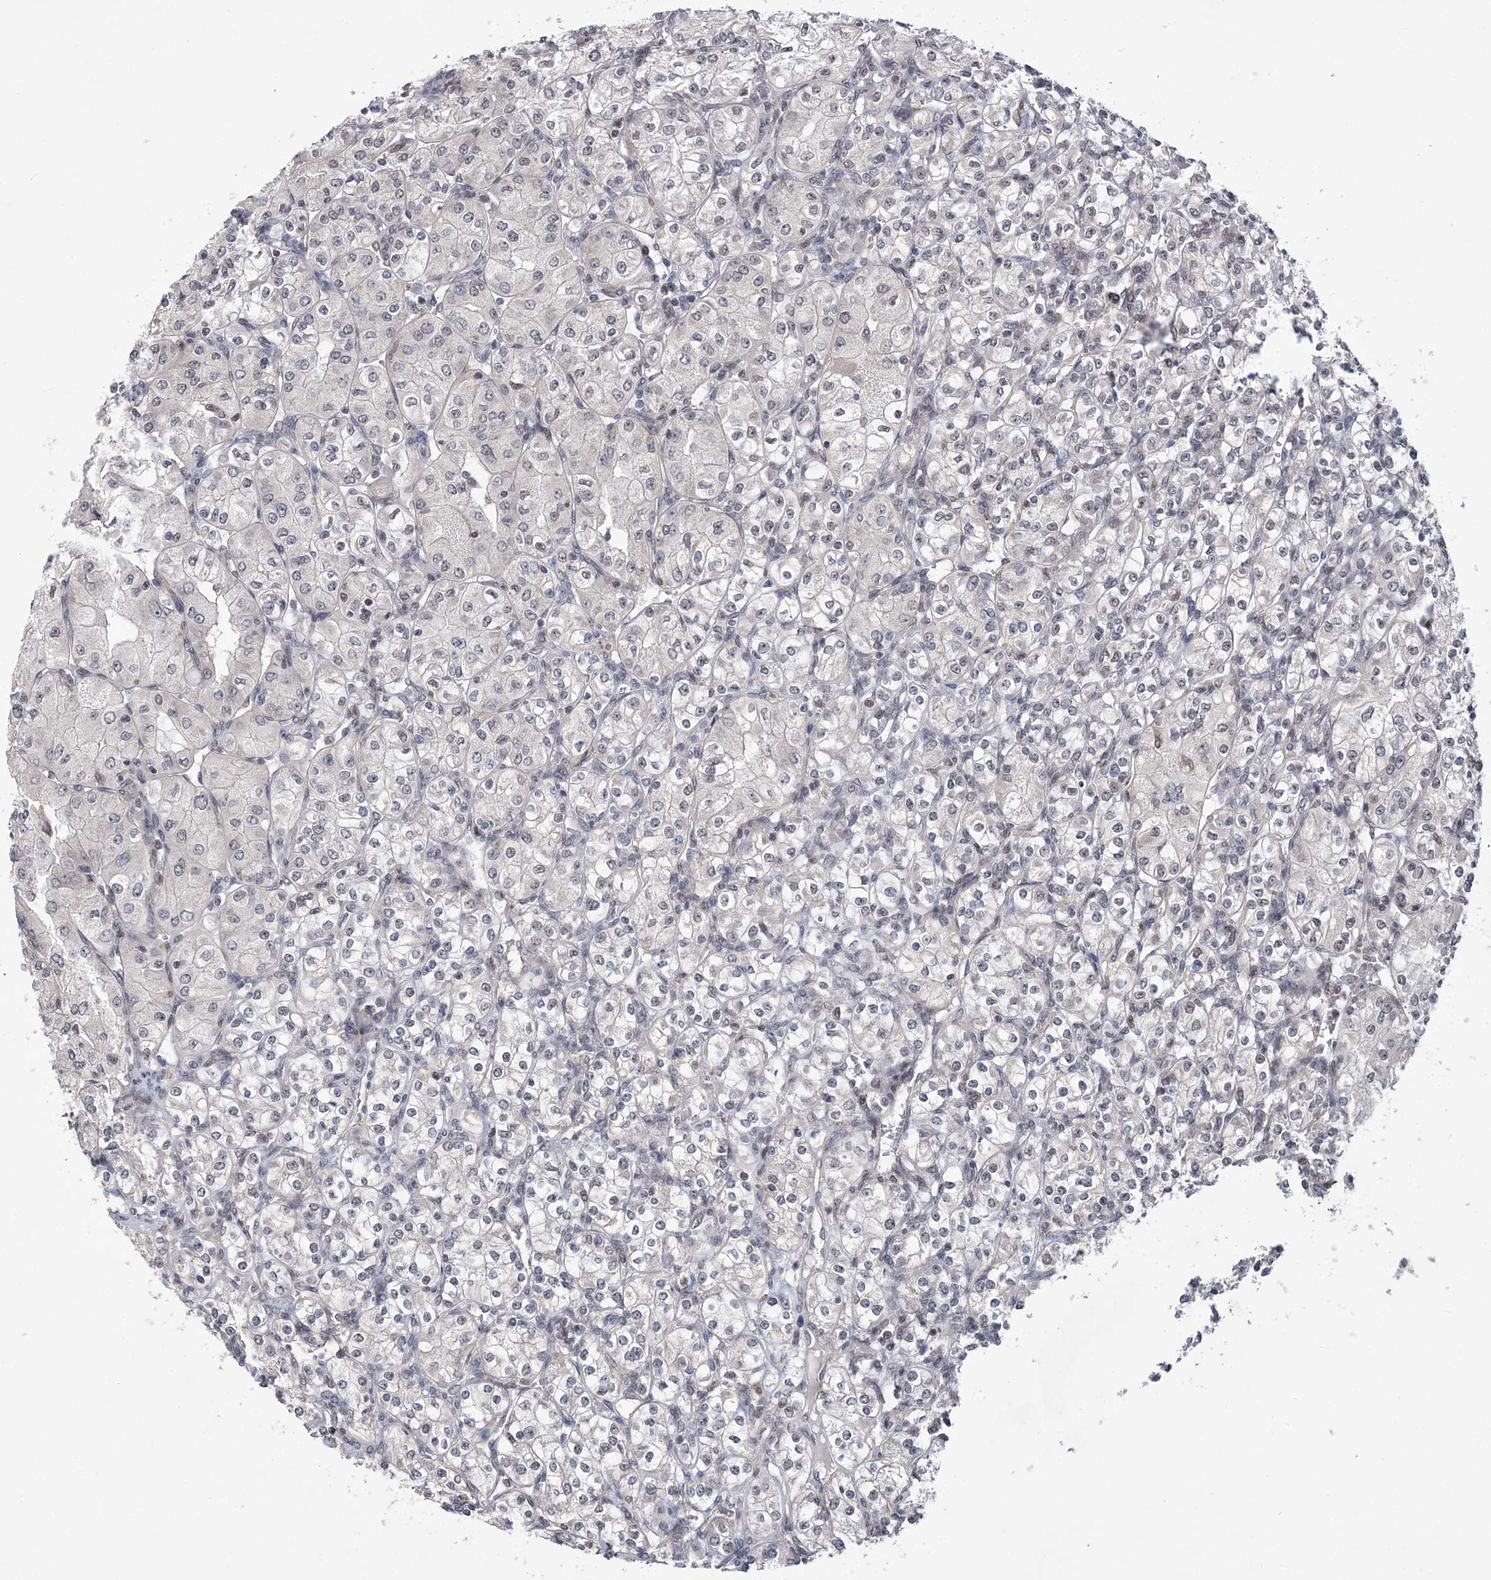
{"staining": {"intensity": "negative", "quantity": "none", "location": "none"}, "tissue": "renal cancer", "cell_type": "Tumor cells", "image_type": "cancer", "snomed": [{"axis": "morphology", "description": "Adenocarcinoma, NOS"}, {"axis": "topography", "description": "Kidney"}], "caption": "Photomicrograph shows no protein staining in tumor cells of renal cancer (adenocarcinoma) tissue.", "gene": "BOD1L1", "patient": {"sex": "male", "age": 77}}